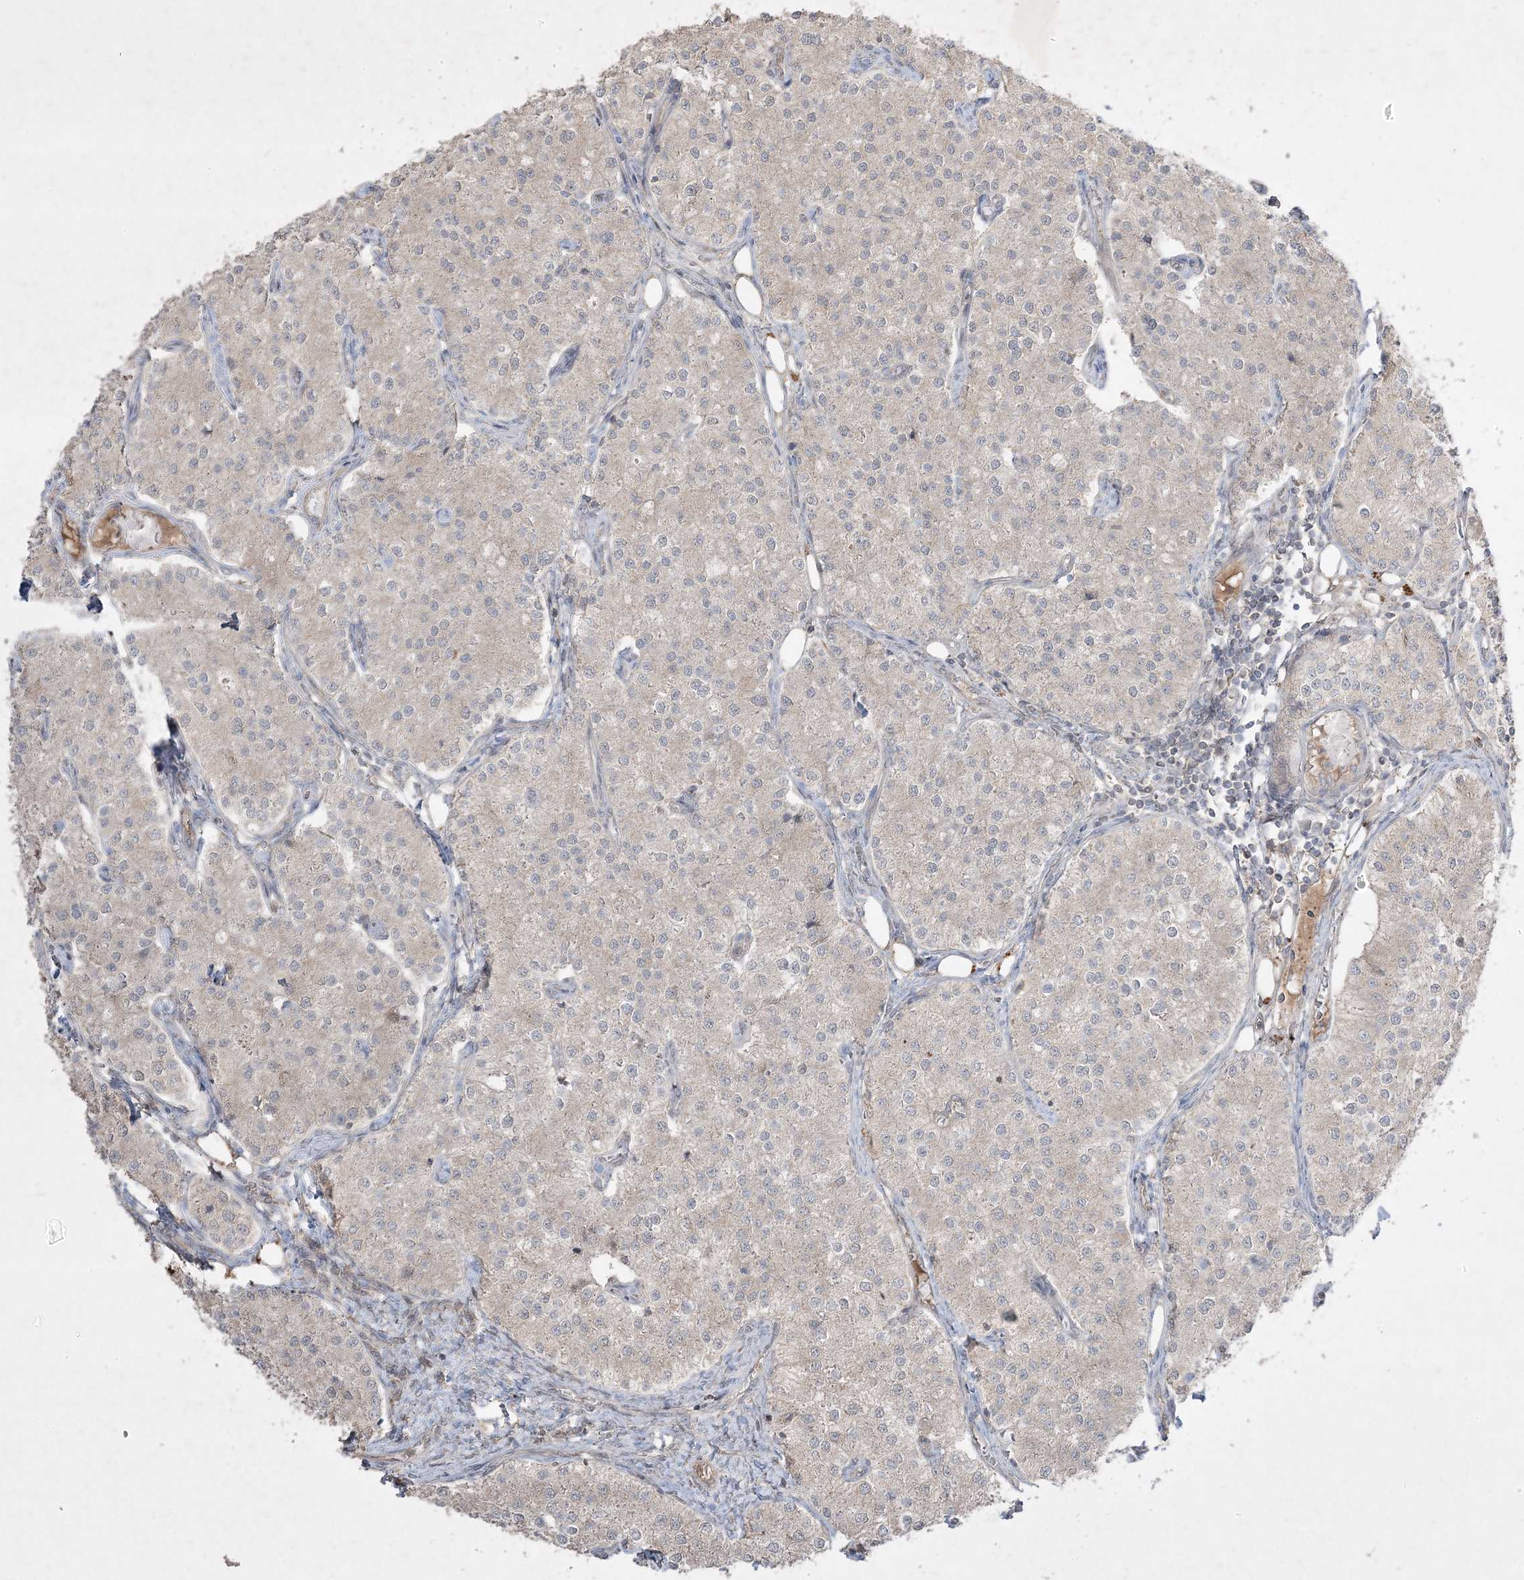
{"staining": {"intensity": "weak", "quantity": "<25%", "location": "cytoplasmic/membranous"}, "tissue": "carcinoid", "cell_type": "Tumor cells", "image_type": "cancer", "snomed": [{"axis": "morphology", "description": "Carcinoid, malignant, NOS"}, {"axis": "topography", "description": "Colon"}], "caption": "Carcinoid was stained to show a protein in brown. There is no significant expression in tumor cells.", "gene": "RGL4", "patient": {"sex": "female", "age": 52}}